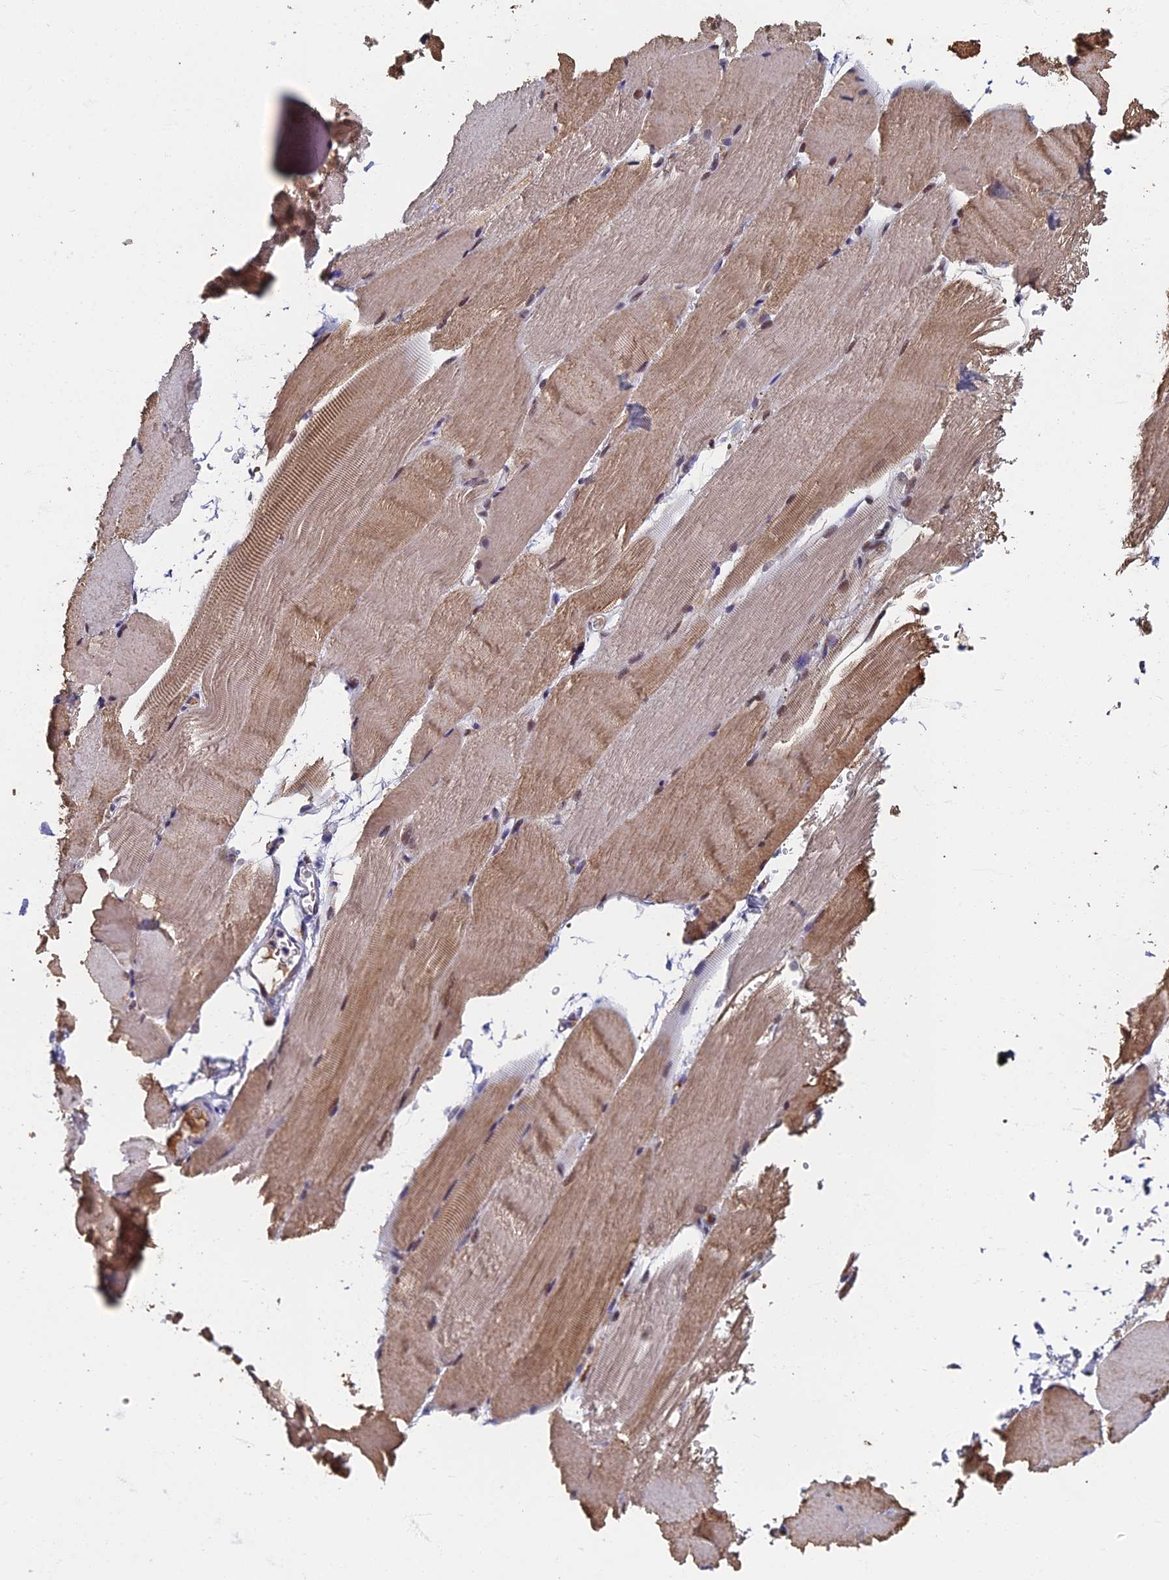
{"staining": {"intensity": "moderate", "quantity": "25%-75%", "location": "cytoplasmic/membranous"}, "tissue": "skeletal muscle", "cell_type": "Myocytes", "image_type": "normal", "snomed": [{"axis": "morphology", "description": "Normal tissue, NOS"}, {"axis": "topography", "description": "Skeletal muscle"}, {"axis": "topography", "description": "Parathyroid gland"}], "caption": "A histopathology image of human skeletal muscle stained for a protein reveals moderate cytoplasmic/membranous brown staining in myocytes. (Brightfield microscopy of DAB IHC at high magnification).", "gene": "TAF13", "patient": {"sex": "female", "age": 37}}